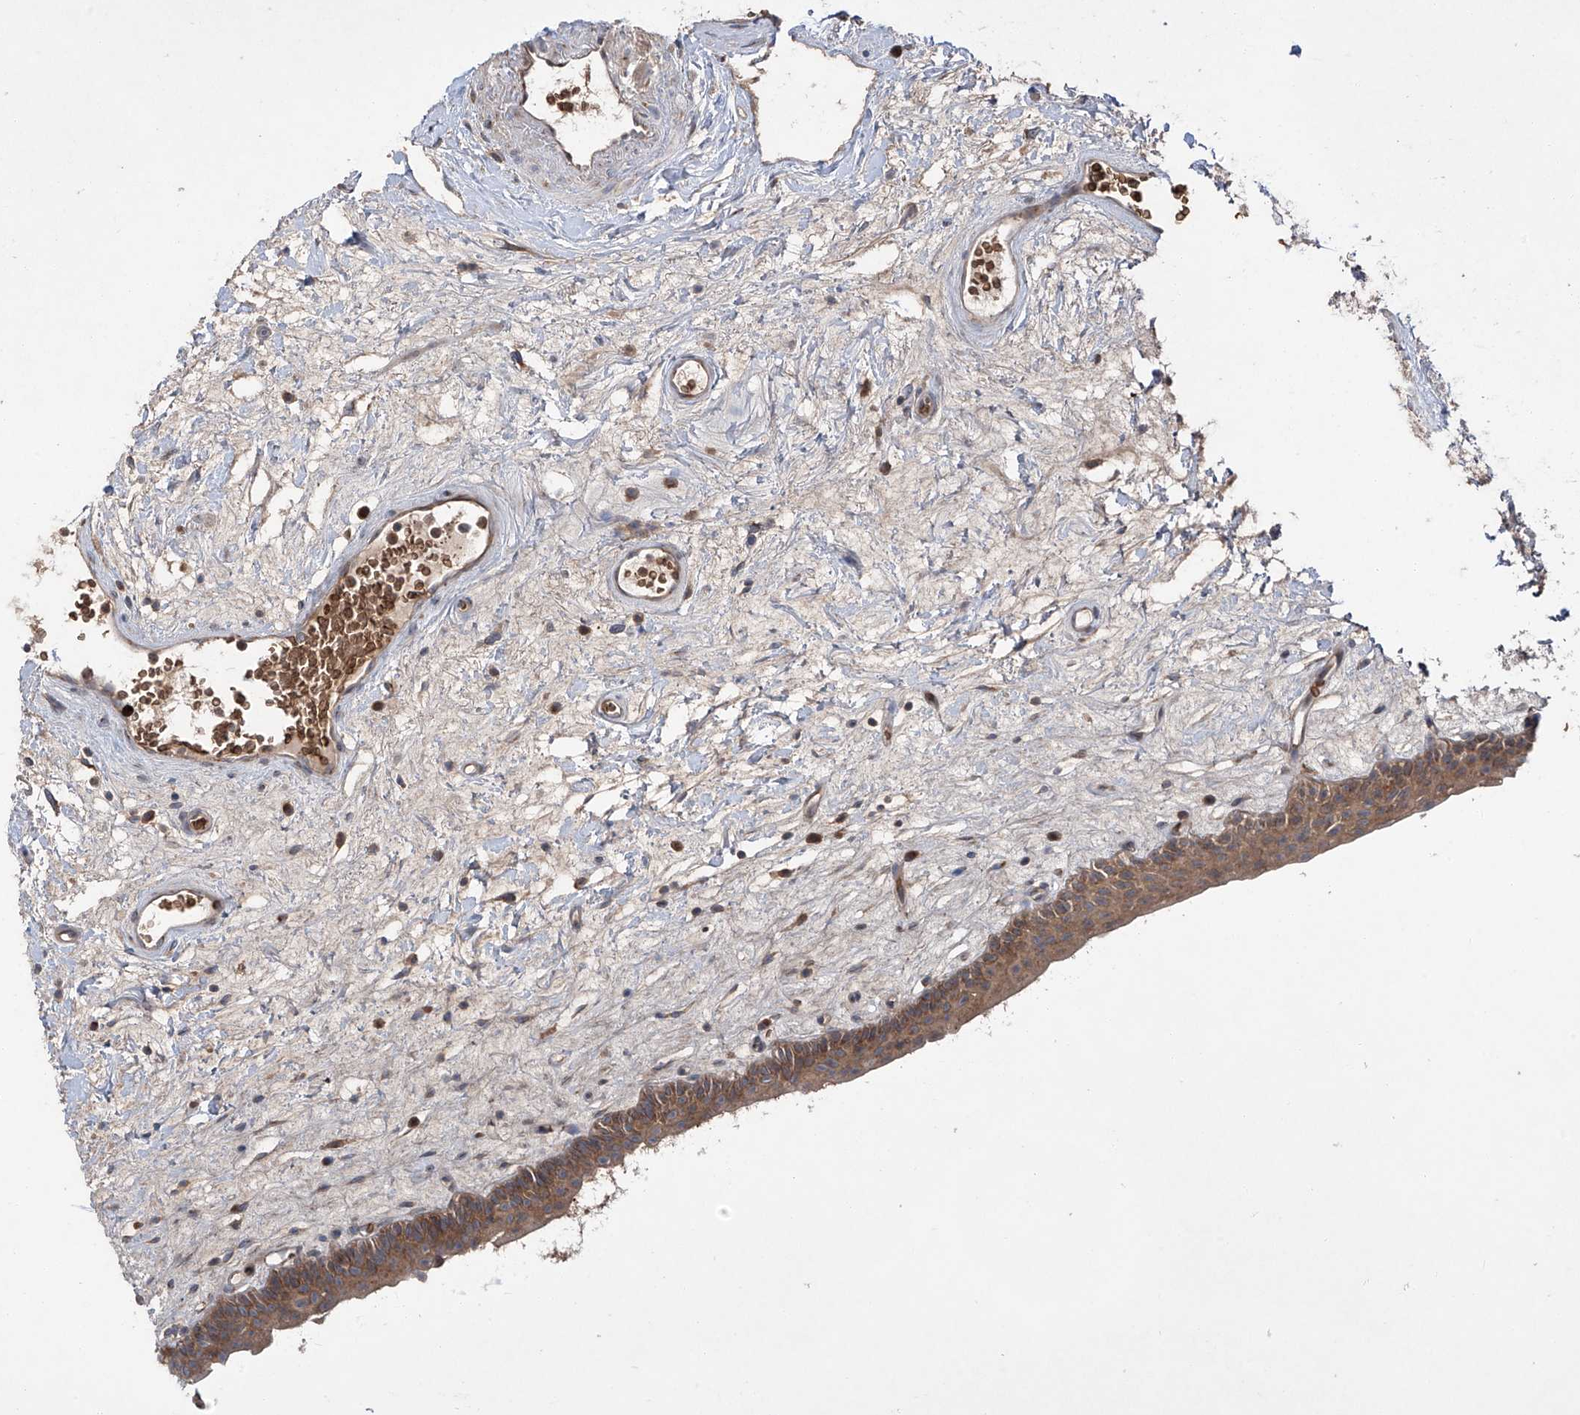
{"staining": {"intensity": "moderate", "quantity": ">75%", "location": "cytoplasmic/membranous"}, "tissue": "urinary bladder", "cell_type": "Urothelial cells", "image_type": "normal", "snomed": [{"axis": "morphology", "description": "Normal tissue, NOS"}, {"axis": "topography", "description": "Urinary bladder"}], "caption": "This is a photomicrograph of immunohistochemistry staining of unremarkable urinary bladder, which shows moderate staining in the cytoplasmic/membranous of urothelial cells.", "gene": "ZDHHC9", "patient": {"sex": "male", "age": 83}}